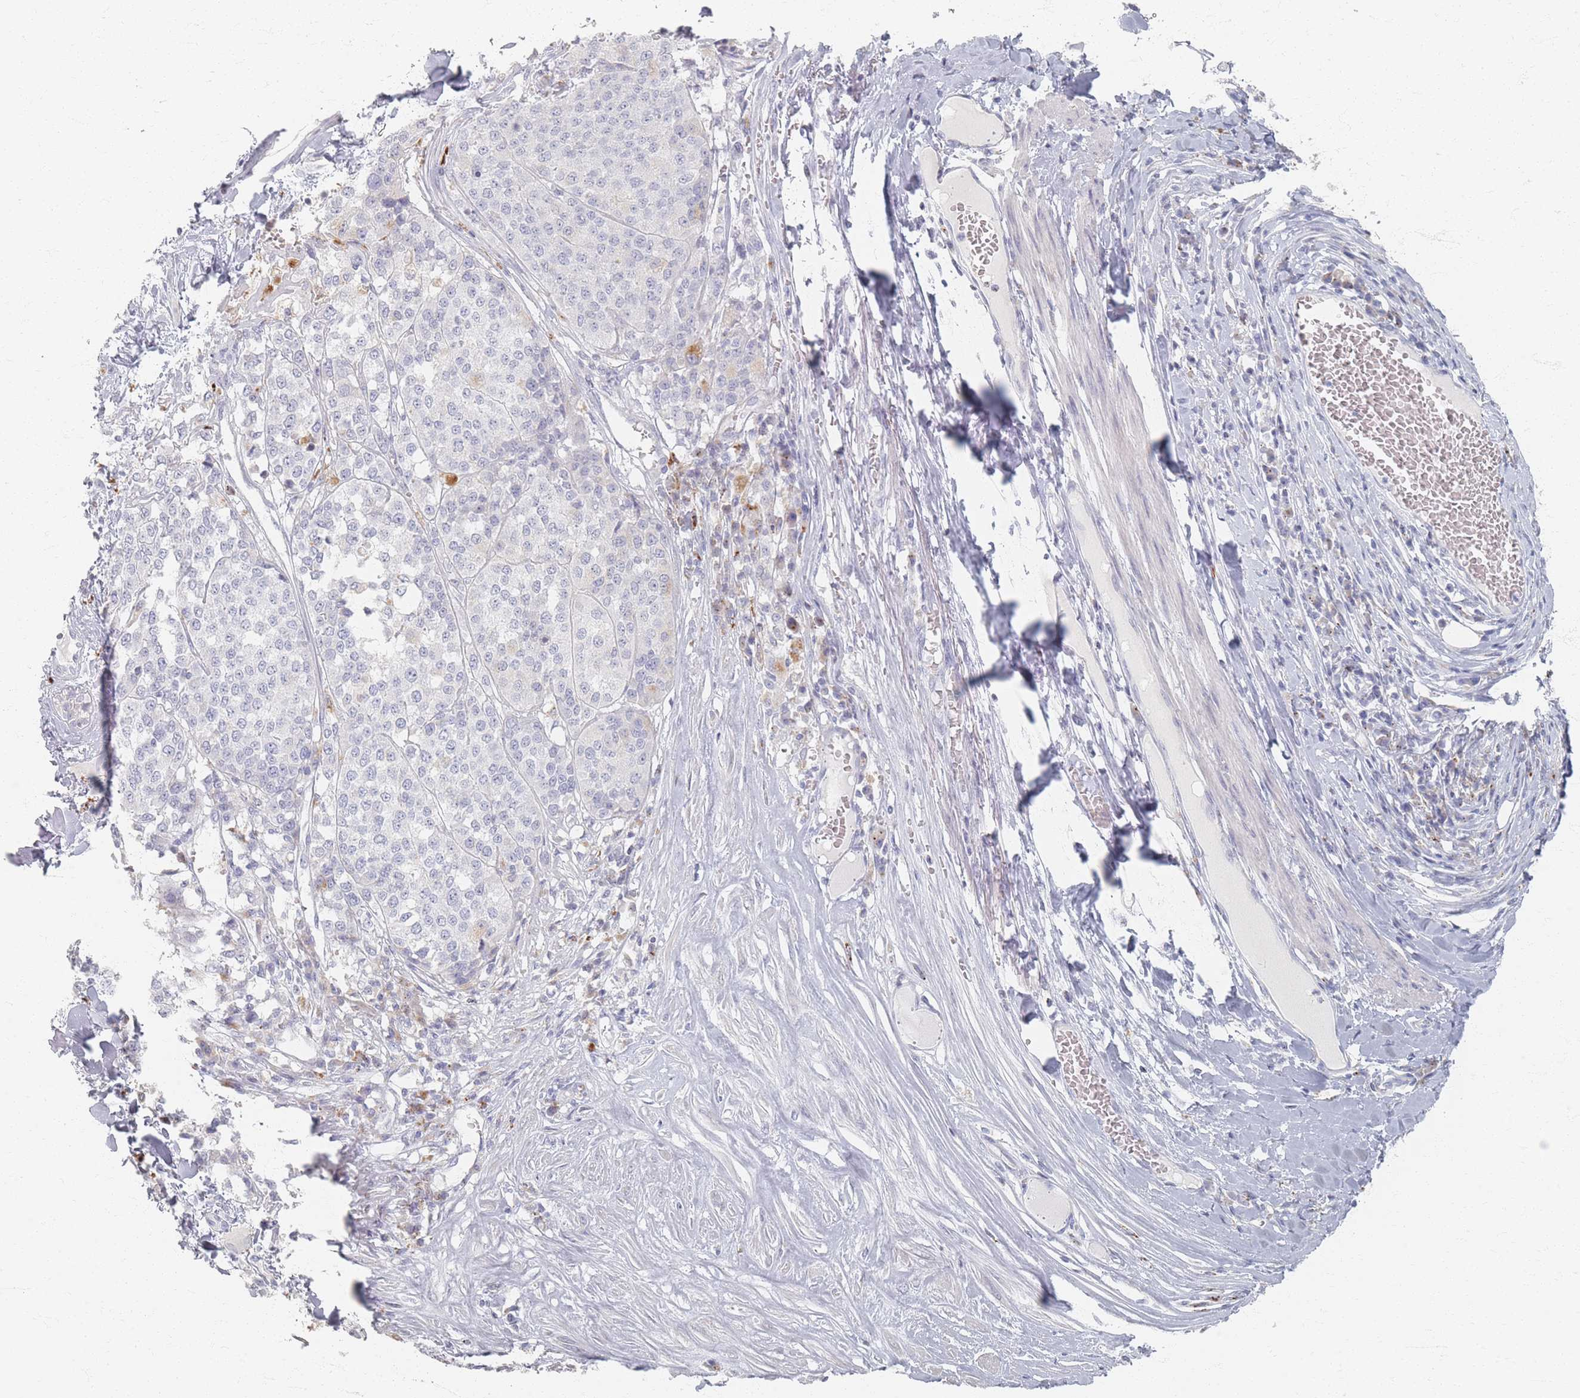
{"staining": {"intensity": "negative", "quantity": "none", "location": "none"}, "tissue": "melanoma", "cell_type": "Tumor cells", "image_type": "cancer", "snomed": [{"axis": "morphology", "description": "Malignant melanoma, Metastatic site"}, {"axis": "topography", "description": "Lymph node"}], "caption": "Immunohistochemistry photomicrograph of neoplastic tissue: human melanoma stained with DAB shows no significant protein staining in tumor cells.", "gene": "SLC2A11", "patient": {"sex": "male", "age": 44}}